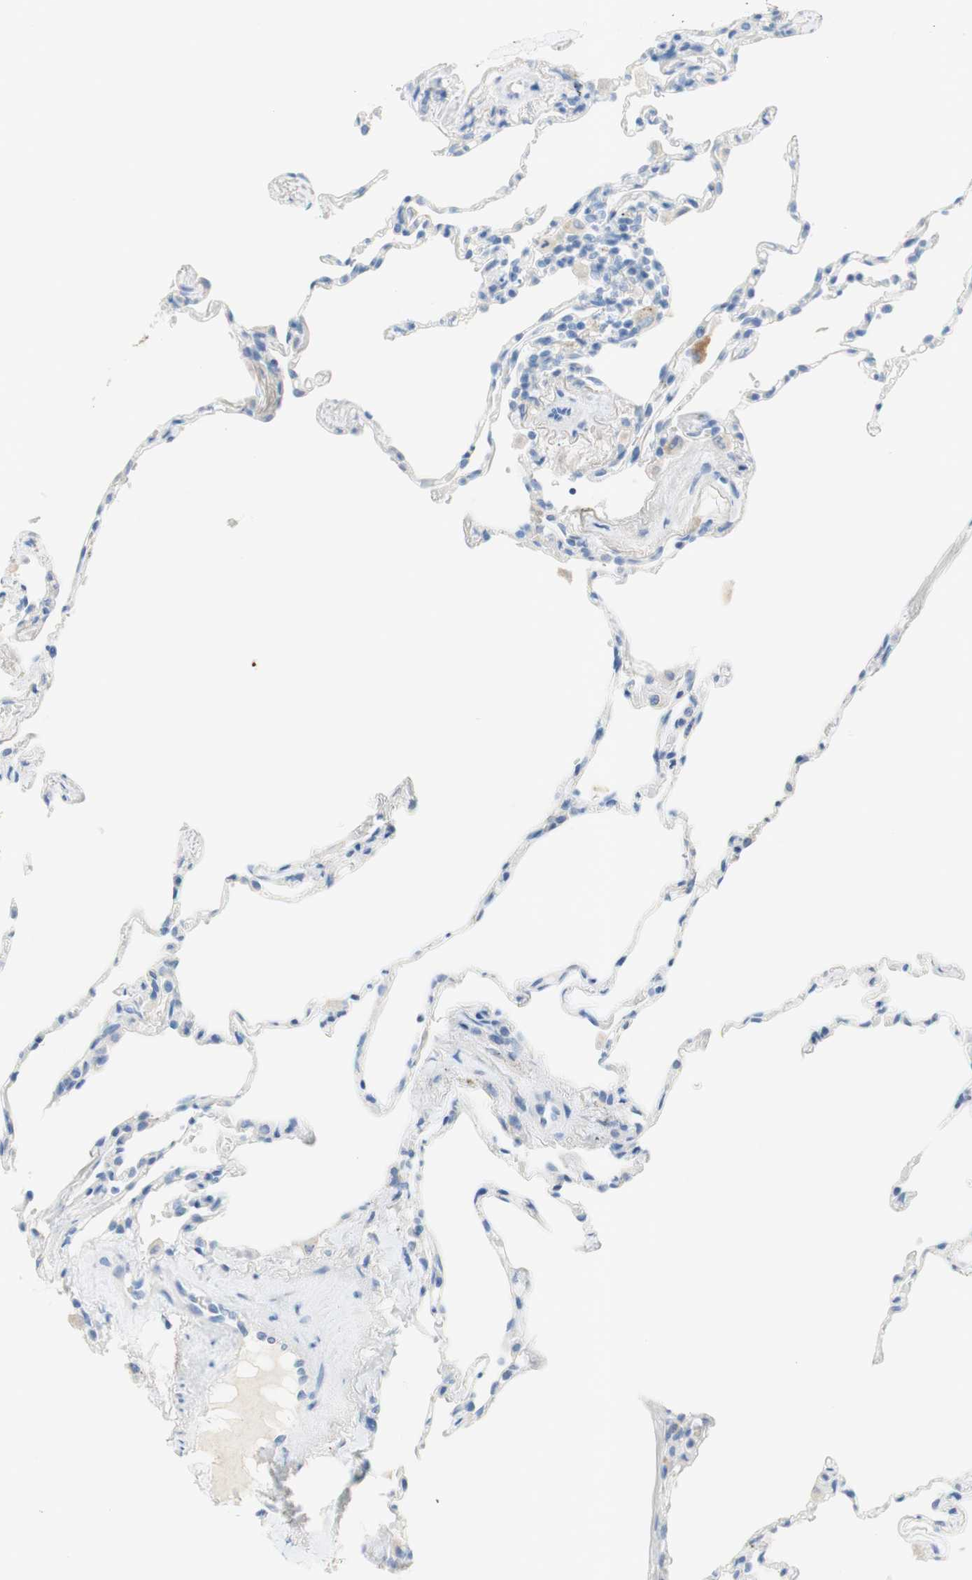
{"staining": {"intensity": "negative", "quantity": "none", "location": "none"}, "tissue": "lung", "cell_type": "Alveolar cells", "image_type": "normal", "snomed": [{"axis": "morphology", "description": "Normal tissue, NOS"}, {"axis": "topography", "description": "Lung"}], "caption": "An image of lung stained for a protein reveals no brown staining in alveolar cells. (DAB immunohistochemistry, high magnification).", "gene": "POLR2J3", "patient": {"sex": "male", "age": 59}}